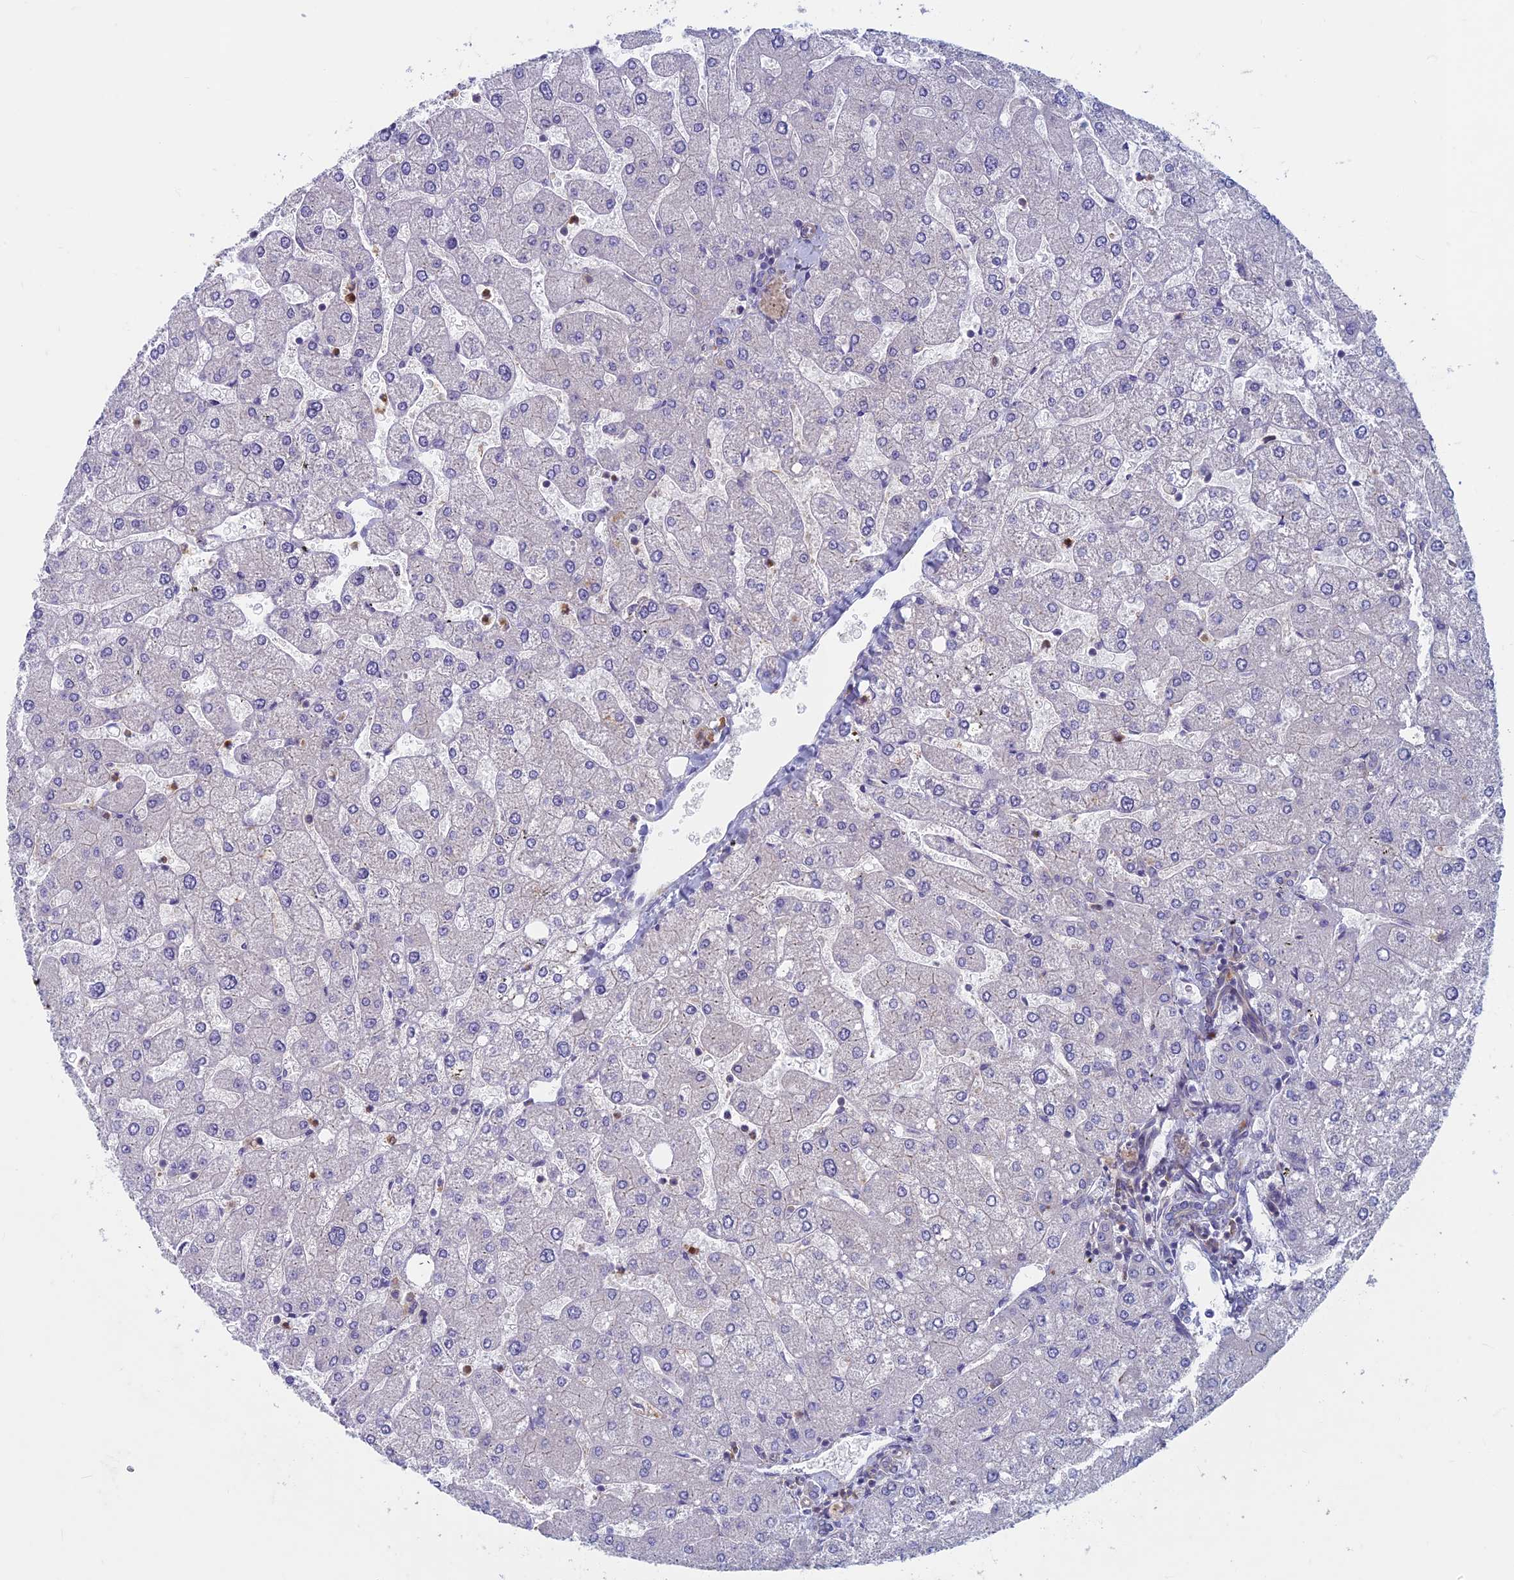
{"staining": {"intensity": "negative", "quantity": "none", "location": "none"}, "tissue": "liver", "cell_type": "Cholangiocytes", "image_type": "normal", "snomed": [{"axis": "morphology", "description": "Normal tissue, NOS"}, {"axis": "topography", "description": "Liver"}], "caption": "A micrograph of liver stained for a protein reveals no brown staining in cholangiocytes.", "gene": "DNM1L", "patient": {"sex": "male", "age": 55}}